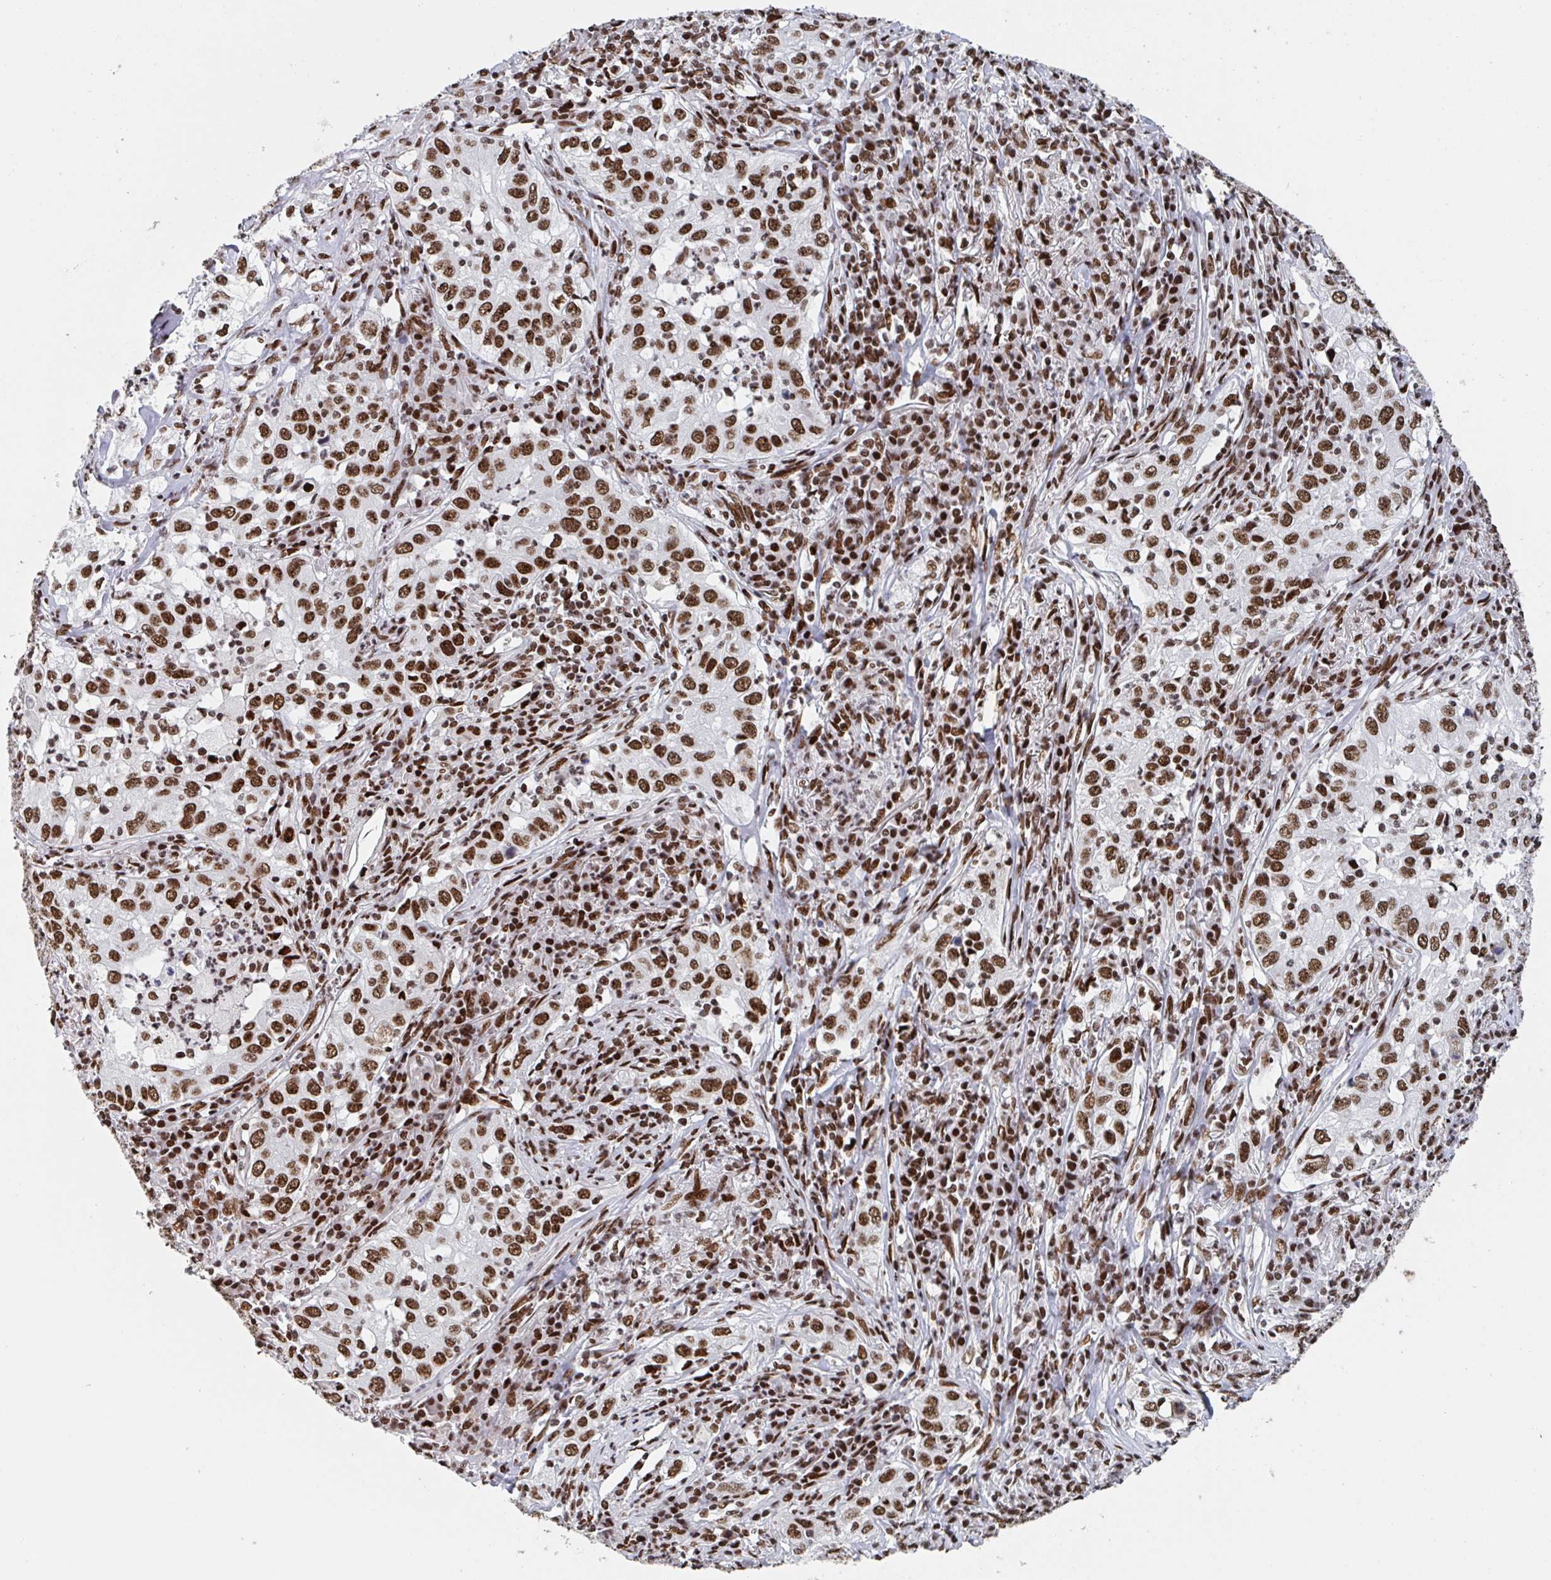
{"staining": {"intensity": "strong", "quantity": ">75%", "location": "nuclear"}, "tissue": "lung cancer", "cell_type": "Tumor cells", "image_type": "cancer", "snomed": [{"axis": "morphology", "description": "Squamous cell carcinoma, NOS"}, {"axis": "topography", "description": "Lung"}], "caption": "Approximately >75% of tumor cells in lung squamous cell carcinoma display strong nuclear protein staining as visualized by brown immunohistochemical staining.", "gene": "ZNF607", "patient": {"sex": "male", "age": 71}}